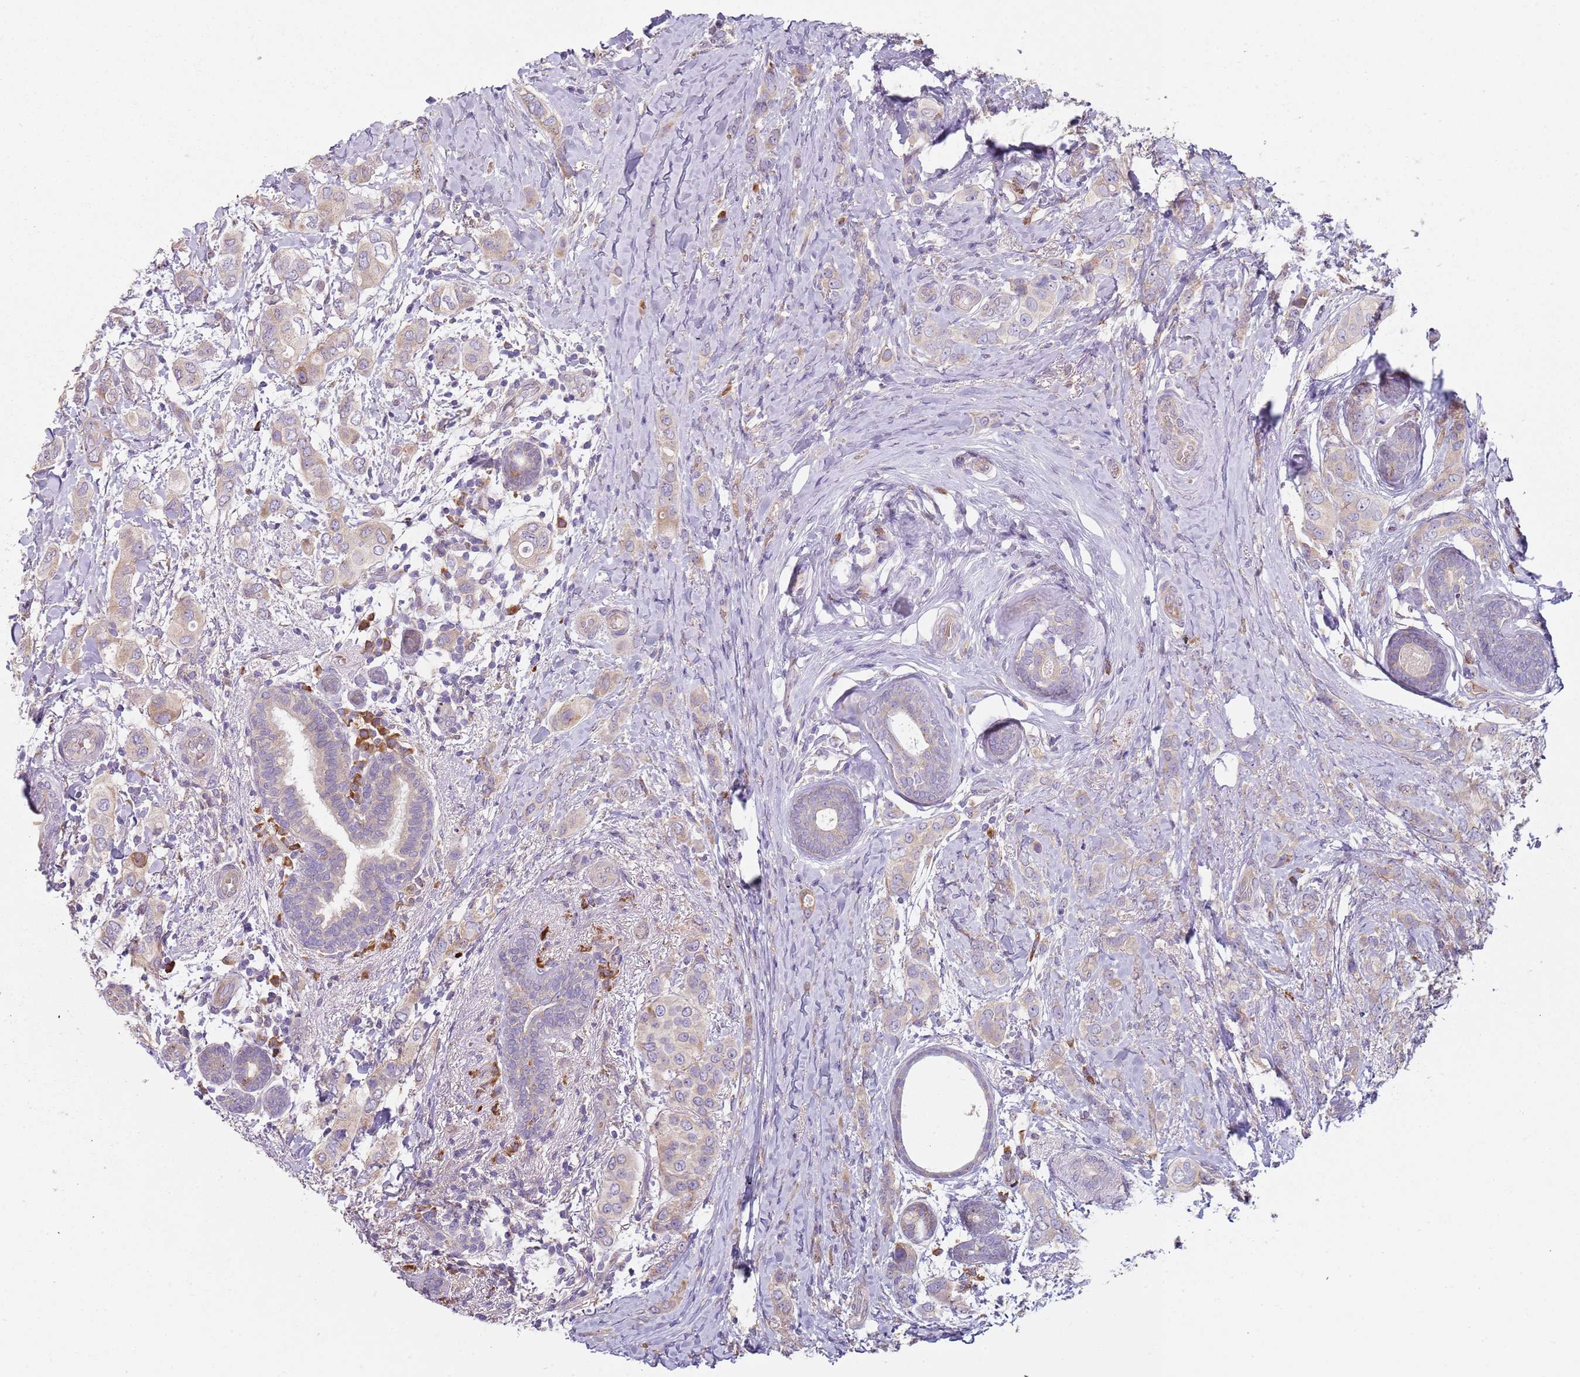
{"staining": {"intensity": "negative", "quantity": "none", "location": "none"}, "tissue": "breast cancer", "cell_type": "Tumor cells", "image_type": "cancer", "snomed": [{"axis": "morphology", "description": "Lobular carcinoma"}, {"axis": "topography", "description": "Breast"}], "caption": "Tumor cells are negative for protein expression in human breast lobular carcinoma.", "gene": "SPATA2", "patient": {"sex": "female", "age": 51}}